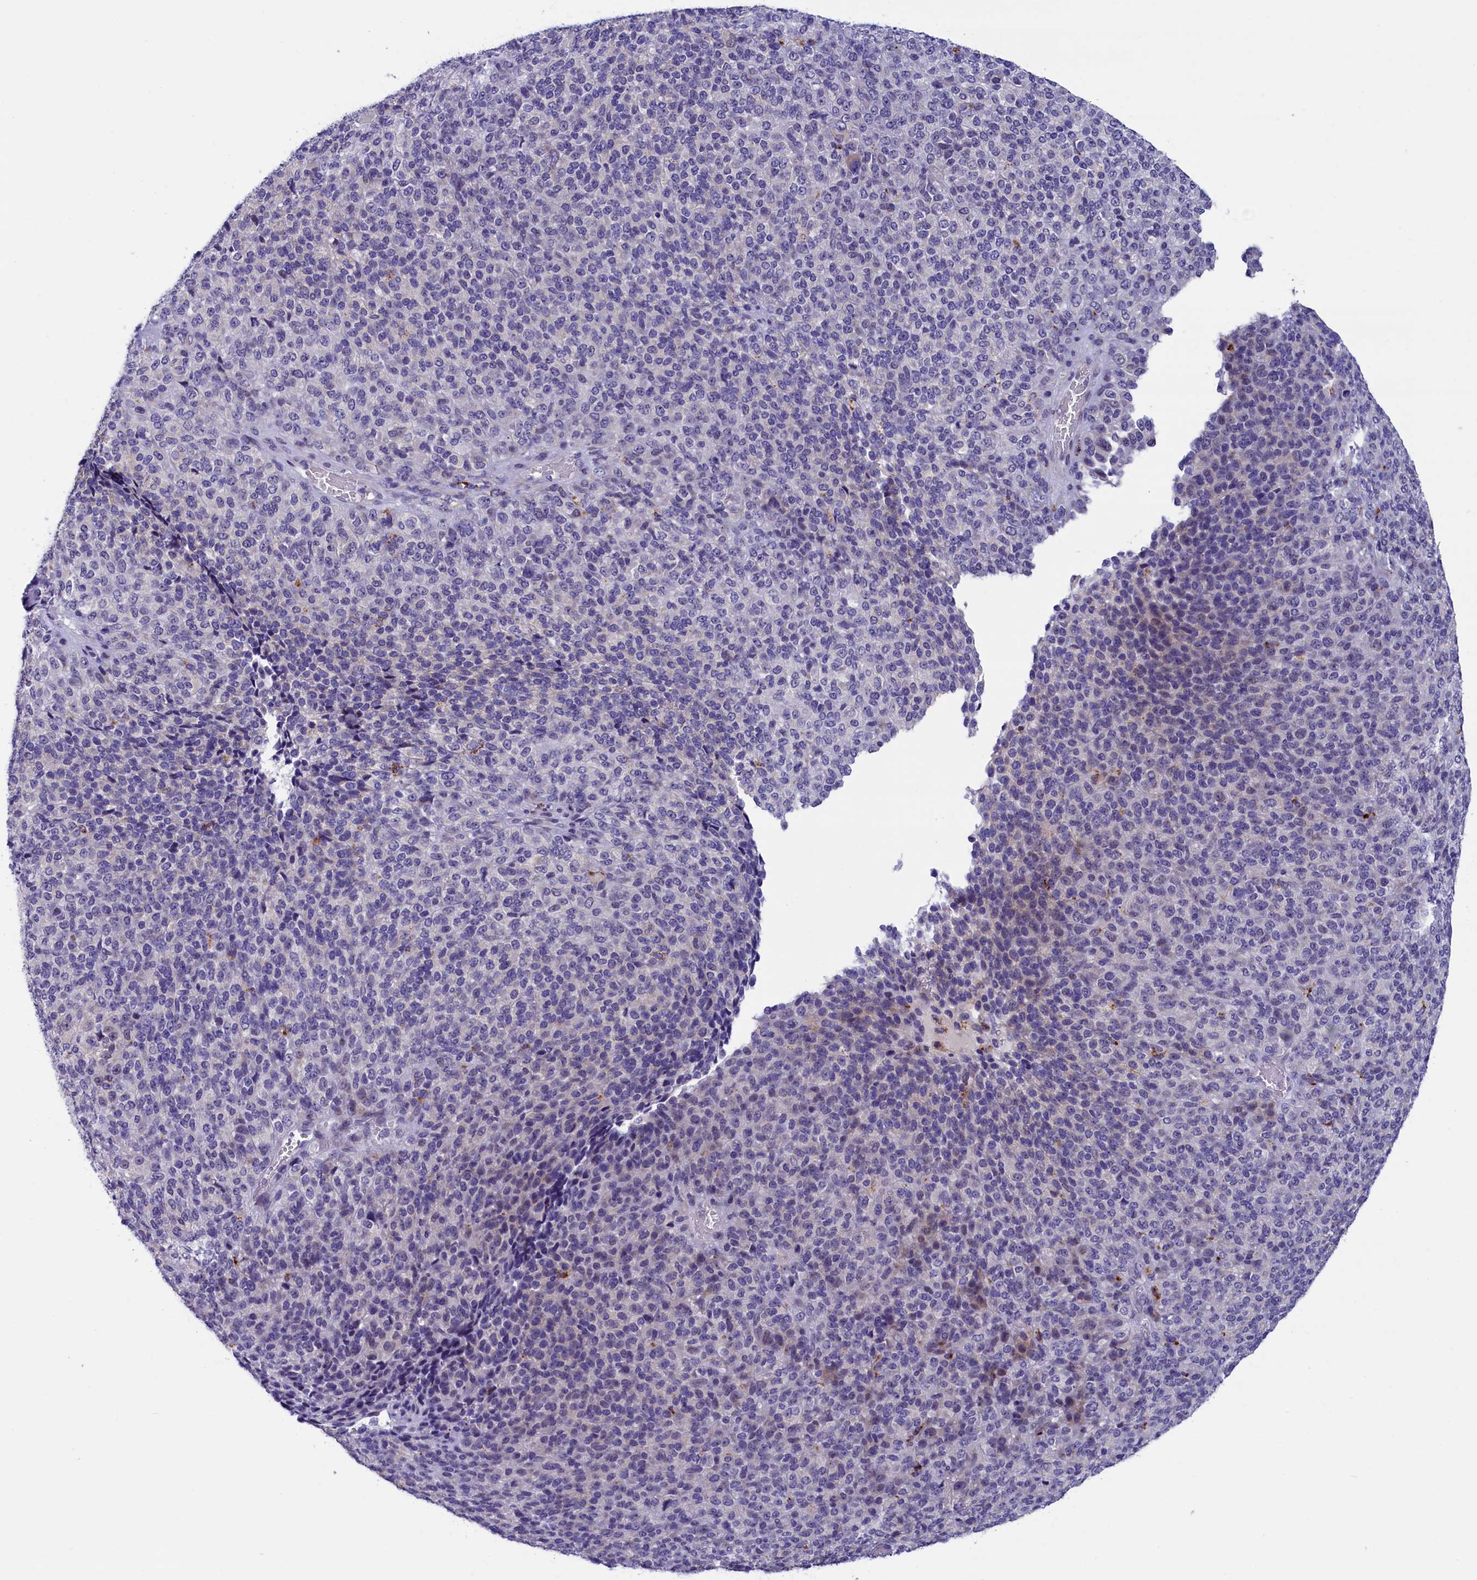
{"staining": {"intensity": "weak", "quantity": "<25%", "location": "cytoplasmic/membranous"}, "tissue": "melanoma", "cell_type": "Tumor cells", "image_type": "cancer", "snomed": [{"axis": "morphology", "description": "Malignant melanoma, Metastatic site"}, {"axis": "topography", "description": "Brain"}], "caption": "Tumor cells show no significant expression in melanoma.", "gene": "SCD5", "patient": {"sex": "female", "age": 56}}